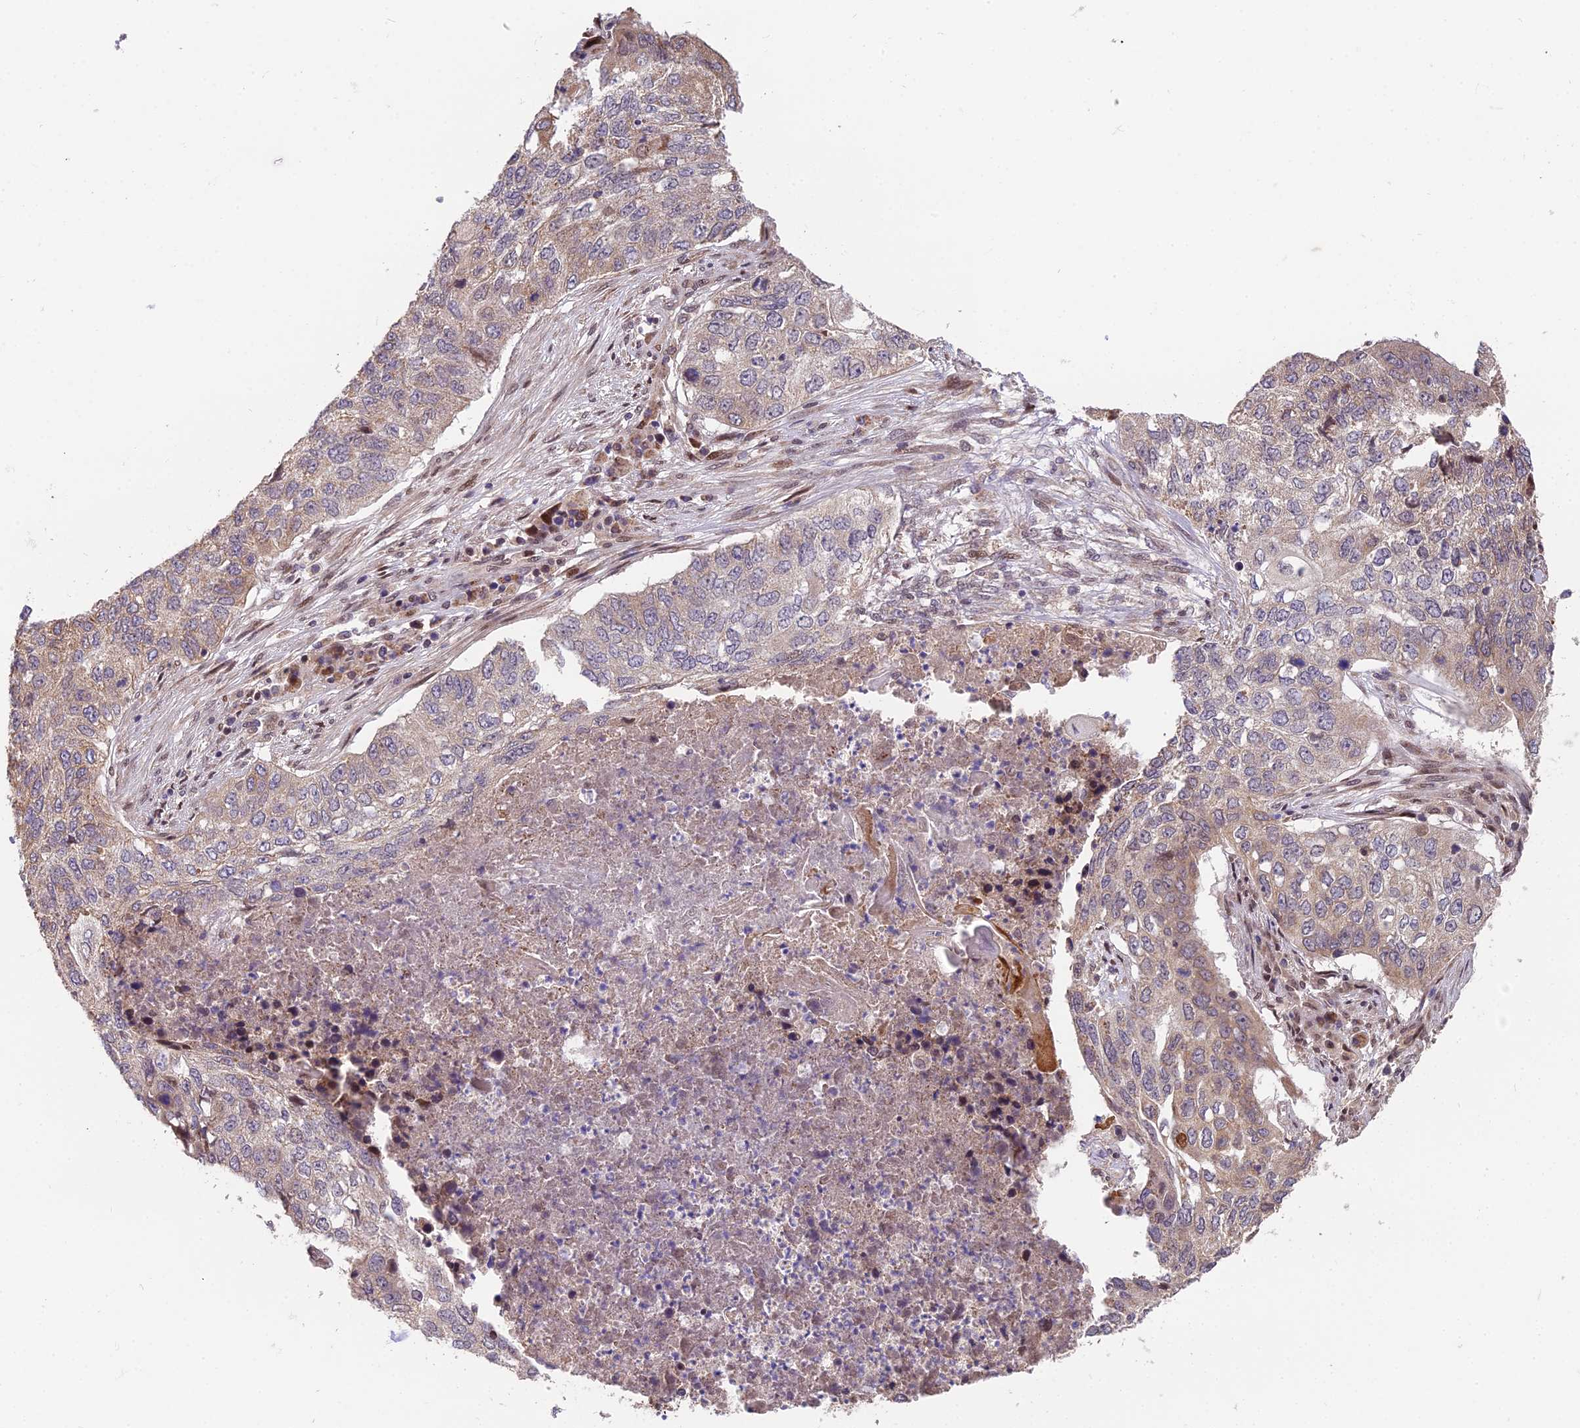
{"staining": {"intensity": "moderate", "quantity": ">75%", "location": "cytoplasmic/membranous"}, "tissue": "lung cancer", "cell_type": "Tumor cells", "image_type": "cancer", "snomed": [{"axis": "morphology", "description": "Squamous cell carcinoma, NOS"}, {"axis": "topography", "description": "Lung"}], "caption": "Immunohistochemistry of human lung squamous cell carcinoma demonstrates medium levels of moderate cytoplasmic/membranous positivity in approximately >75% of tumor cells.", "gene": "CYP2R1", "patient": {"sex": "female", "age": 63}}